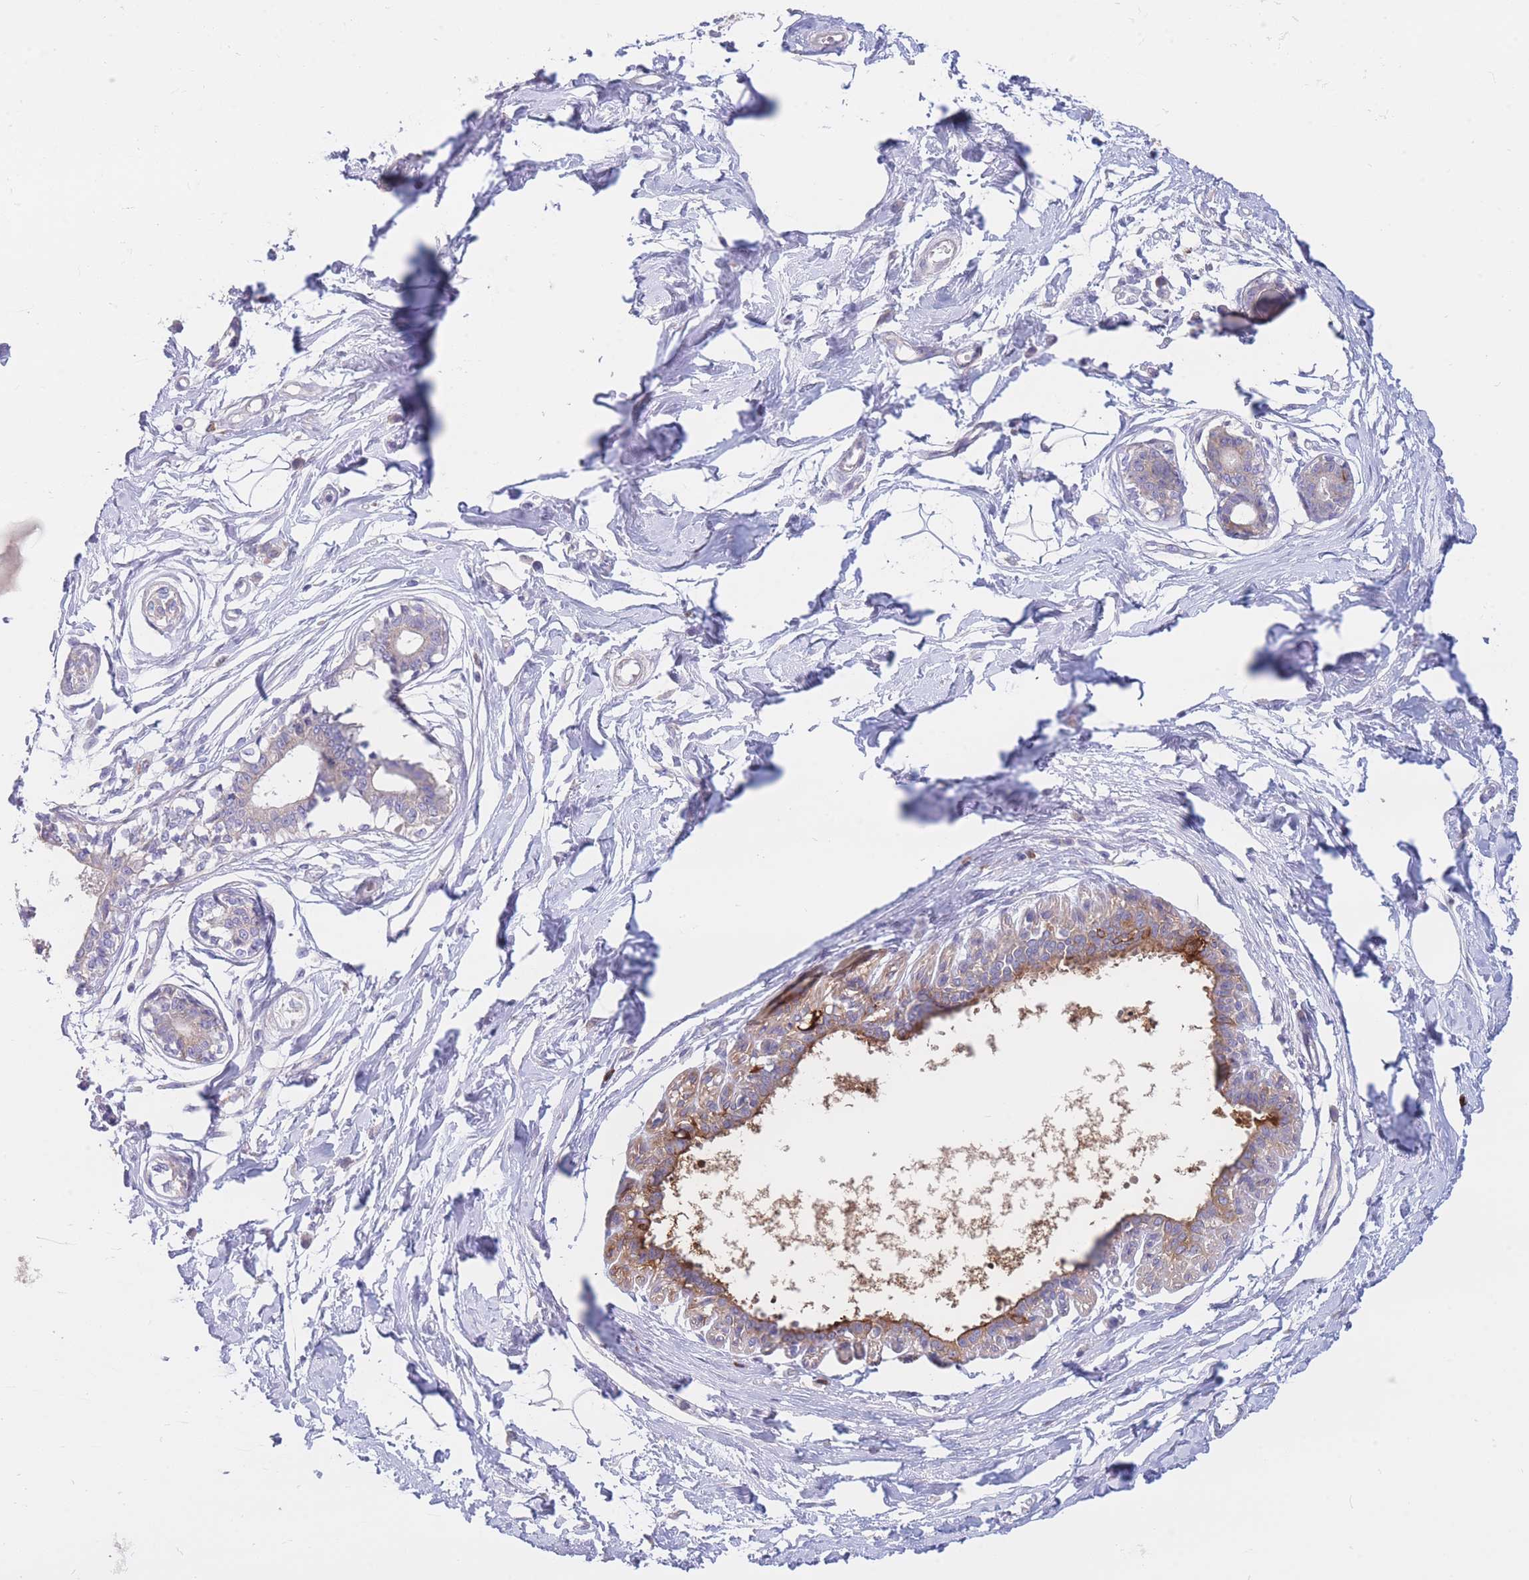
{"staining": {"intensity": "weak", "quantity": ">75%", "location": "cytoplasmic/membranous"}, "tissue": "breast", "cell_type": "Adipocytes", "image_type": "normal", "snomed": [{"axis": "morphology", "description": "Normal tissue, NOS"}, {"axis": "topography", "description": "Breast"}], "caption": "This micrograph demonstrates immunohistochemistry (IHC) staining of normal human breast, with low weak cytoplasmic/membranous expression in approximately >75% of adipocytes.", "gene": "CENPM", "patient": {"sex": "female", "age": 45}}